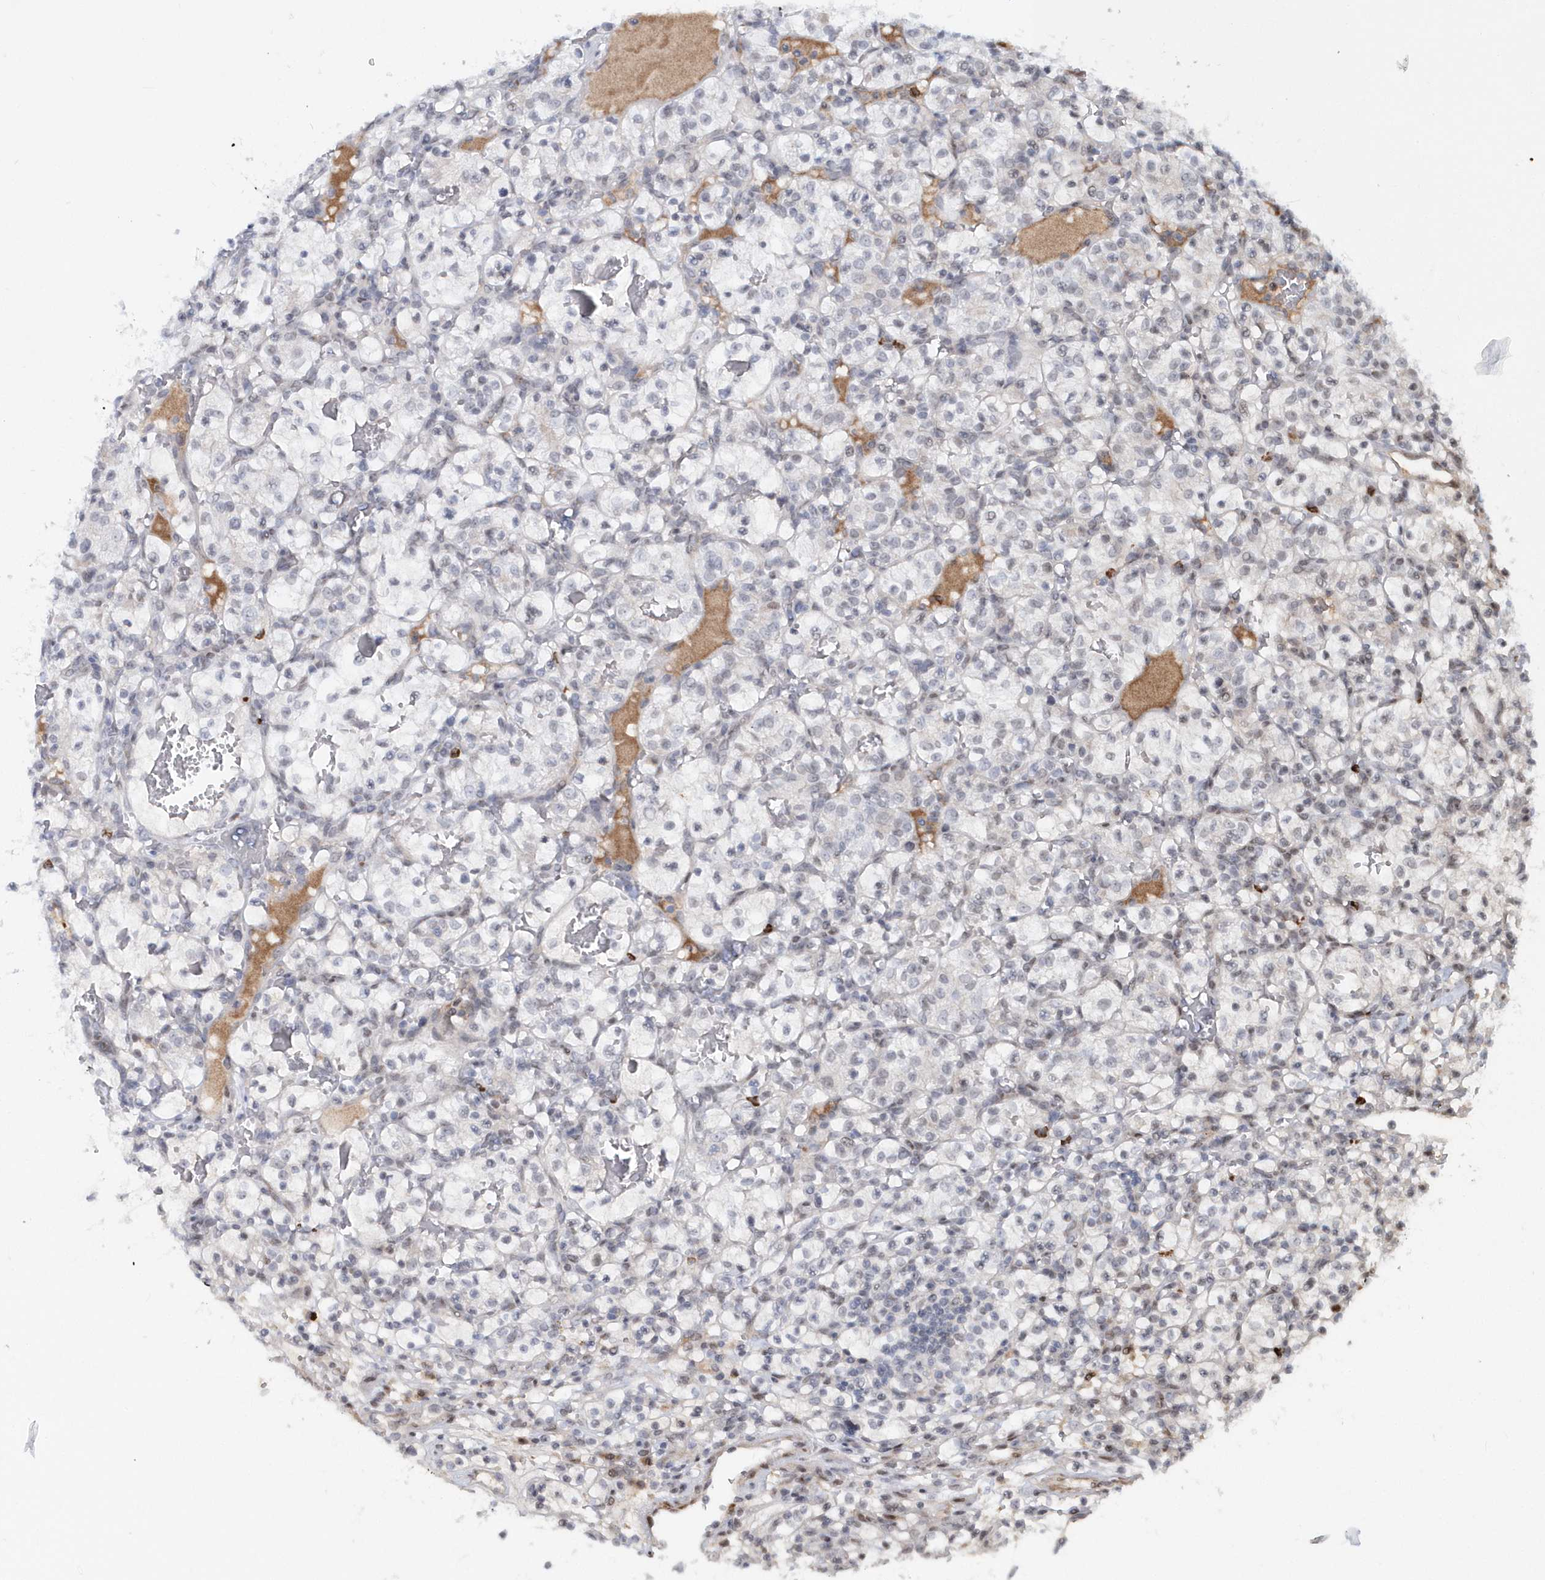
{"staining": {"intensity": "negative", "quantity": "none", "location": "none"}, "tissue": "renal cancer", "cell_type": "Tumor cells", "image_type": "cancer", "snomed": [{"axis": "morphology", "description": "Adenocarcinoma, NOS"}, {"axis": "topography", "description": "Kidney"}], "caption": "This is a photomicrograph of IHC staining of adenocarcinoma (renal), which shows no staining in tumor cells.", "gene": "ASCL4", "patient": {"sex": "female", "age": 57}}